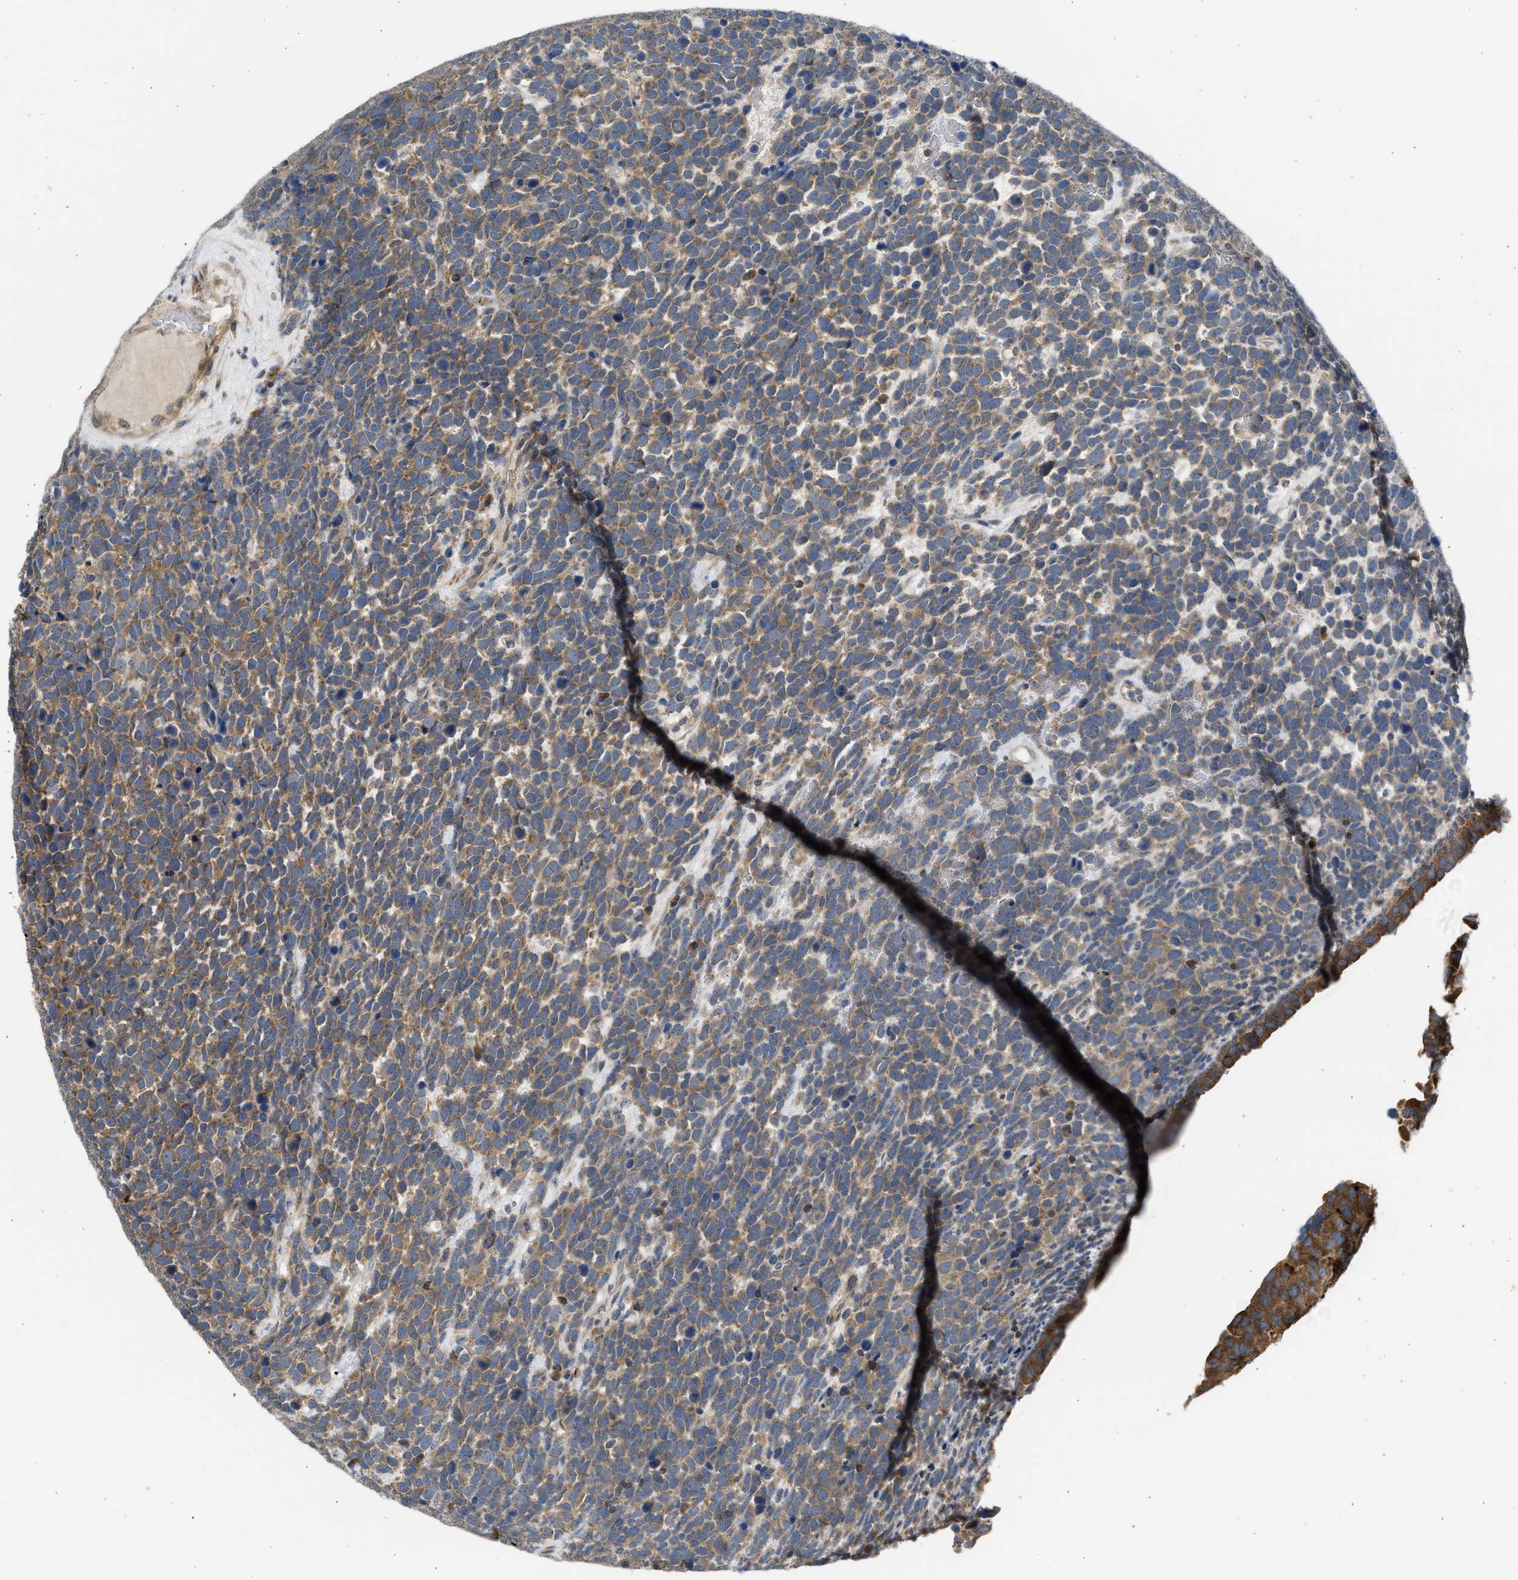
{"staining": {"intensity": "moderate", "quantity": ">75%", "location": "cytoplasmic/membranous"}, "tissue": "urothelial cancer", "cell_type": "Tumor cells", "image_type": "cancer", "snomed": [{"axis": "morphology", "description": "Urothelial carcinoma, High grade"}, {"axis": "topography", "description": "Urinary bladder"}], "caption": "This is a histology image of immunohistochemistry staining of urothelial cancer, which shows moderate staining in the cytoplasmic/membranous of tumor cells.", "gene": "CYP1A1", "patient": {"sex": "female", "age": 82}}